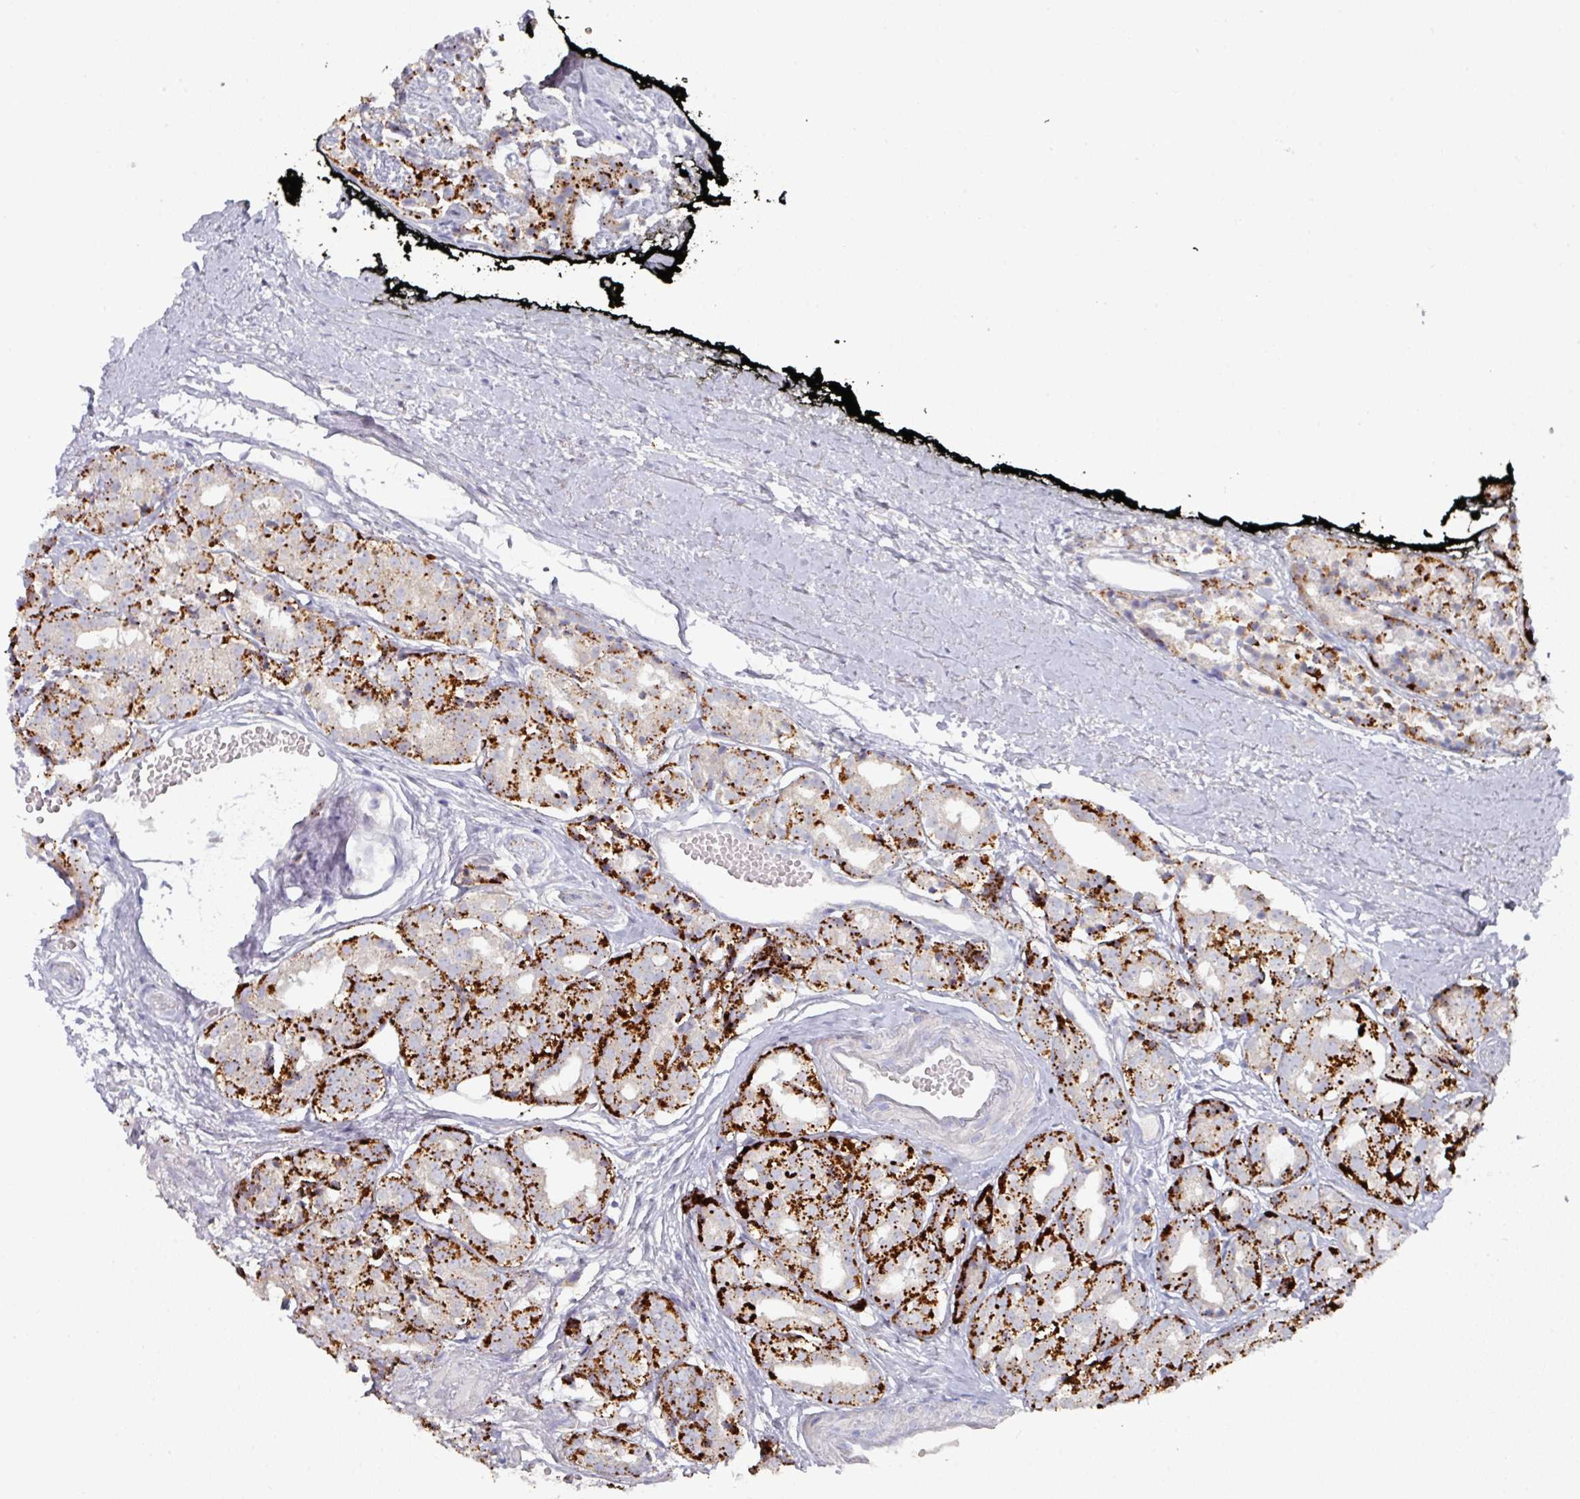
{"staining": {"intensity": "strong", "quantity": ">75%", "location": "cytoplasmic/membranous"}, "tissue": "prostate cancer", "cell_type": "Tumor cells", "image_type": "cancer", "snomed": [{"axis": "morphology", "description": "Adenocarcinoma, High grade"}, {"axis": "topography", "description": "Prostate"}], "caption": "The image shows a brown stain indicating the presence of a protein in the cytoplasmic/membranous of tumor cells in high-grade adenocarcinoma (prostate).", "gene": "NT5C1A", "patient": {"sex": "male", "age": 71}}